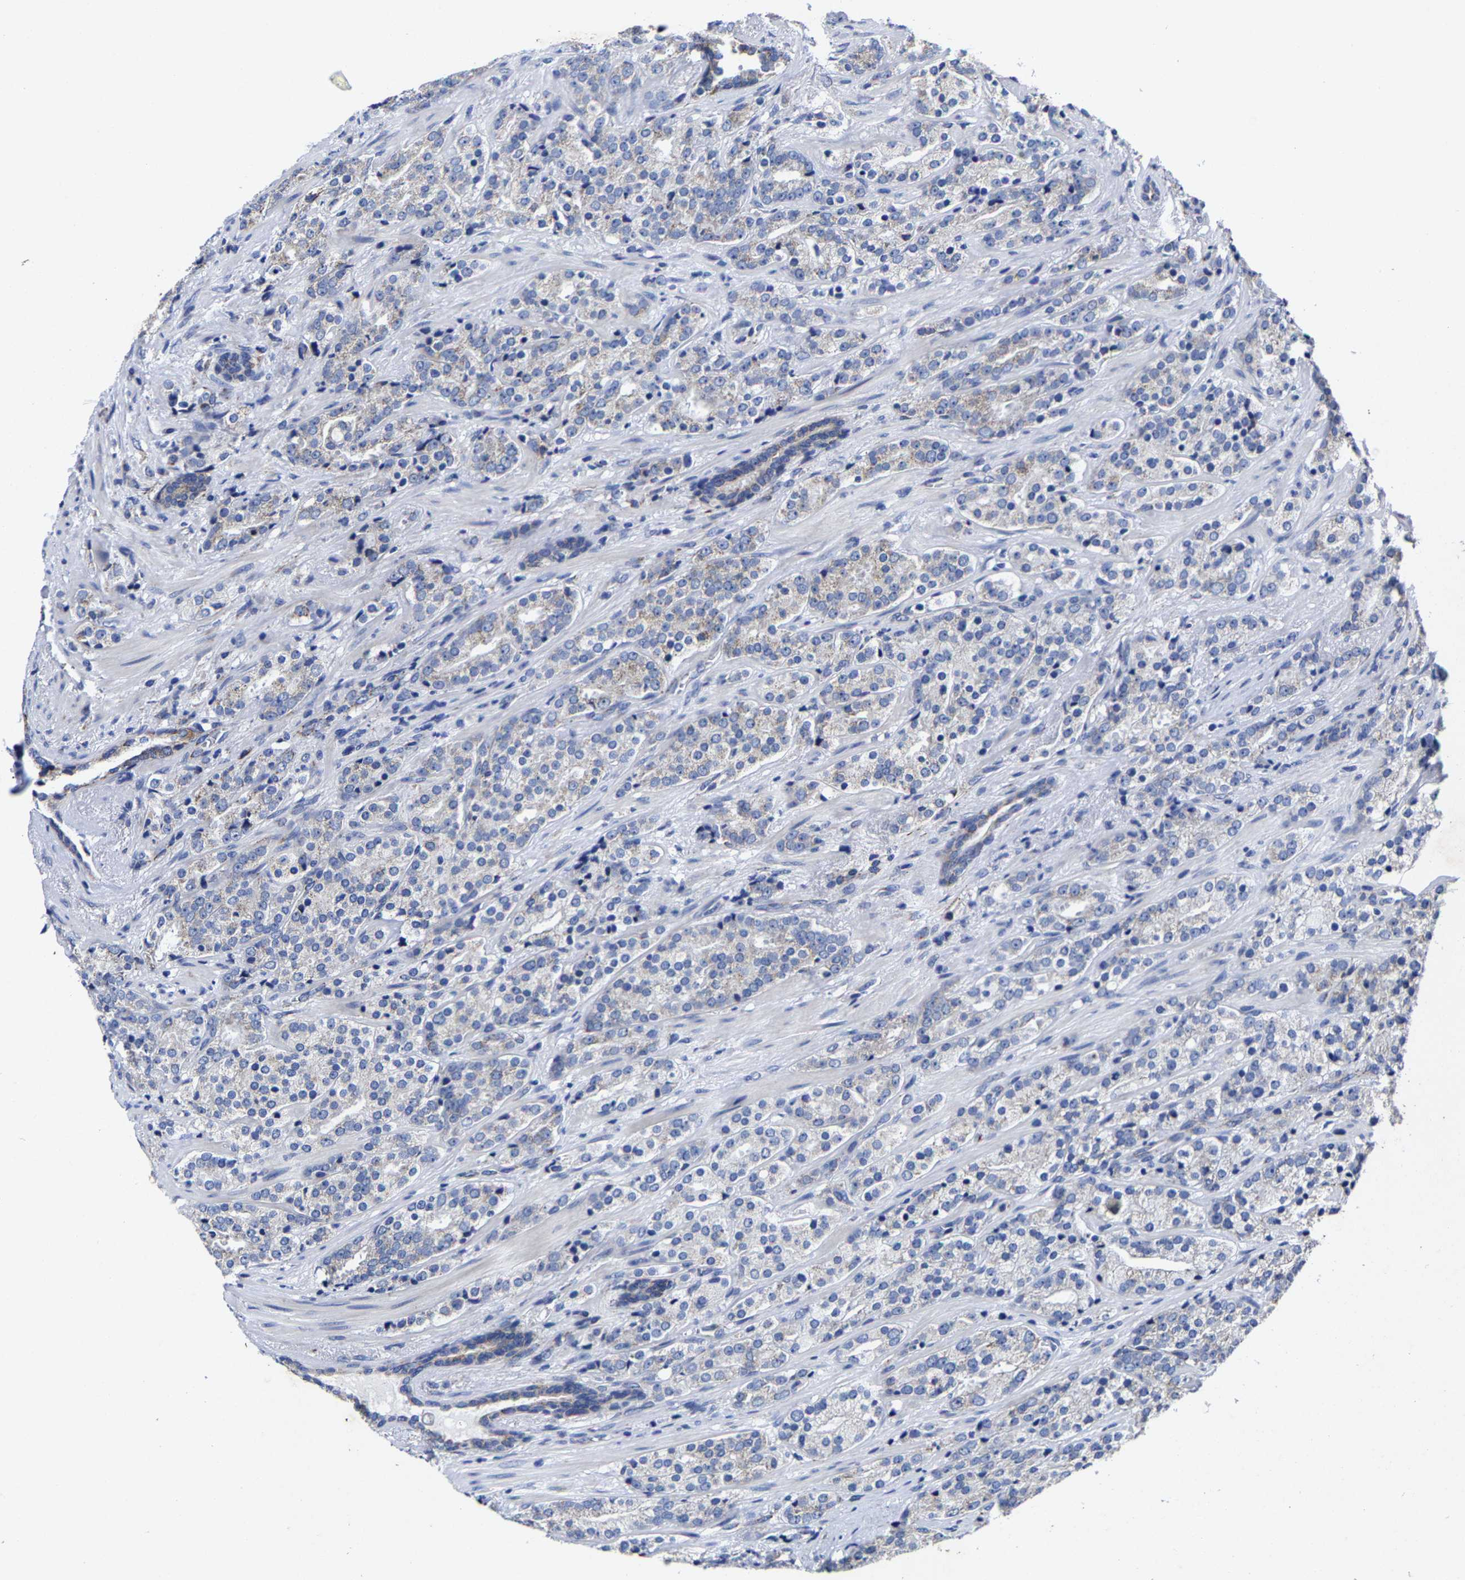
{"staining": {"intensity": "weak", "quantity": "<25%", "location": "cytoplasmic/membranous"}, "tissue": "prostate cancer", "cell_type": "Tumor cells", "image_type": "cancer", "snomed": [{"axis": "morphology", "description": "Adenocarcinoma, High grade"}, {"axis": "topography", "description": "Prostate"}], "caption": "A histopathology image of prostate cancer stained for a protein exhibits no brown staining in tumor cells. (Stains: DAB immunohistochemistry with hematoxylin counter stain, Microscopy: brightfield microscopy at high magnification).", "gene": "AASS", "patient": {"sex": "male", "age": 71}}